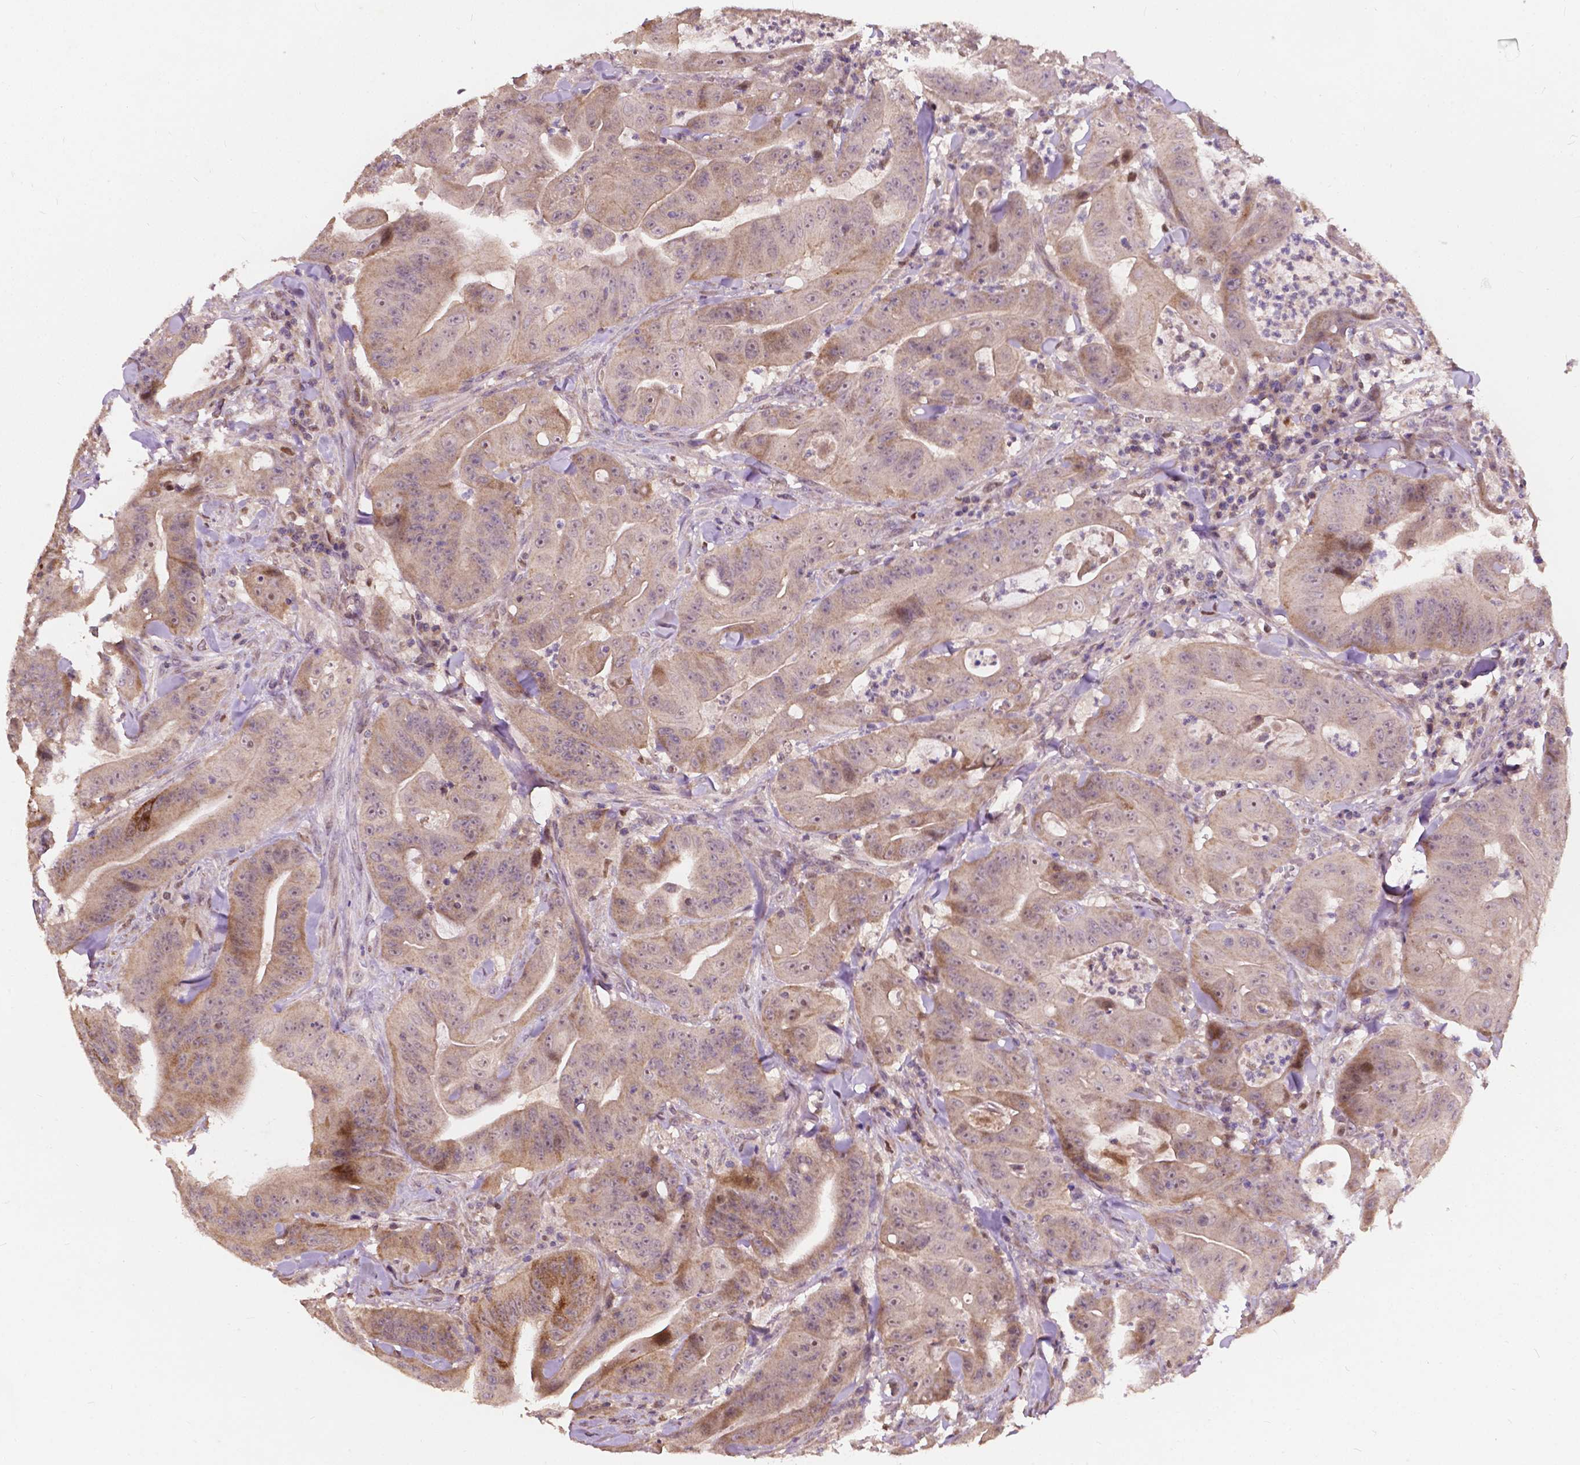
{"staining": {"intensity": "moderate", "quantity": "<25%", "location": "cytoplasmic/membranous"}, "tissue": "colorectal cancer", "cell_type": "Tumor cells", "image_type": "cancer", "snomed": [{"axis": "morphology", "description": "Adenocarcinoma, NOS"}, {"axis": "topography", "description": "Colon"}], "caption": "Human adenocarcinoma (colorectal) stained for a protein (brown) shows moderate cytoplasmic/membranous positive positivity in about <25% of tumor cells.", "gene": "DUSP16", "patient": {"sex": "male", "age": 33}}